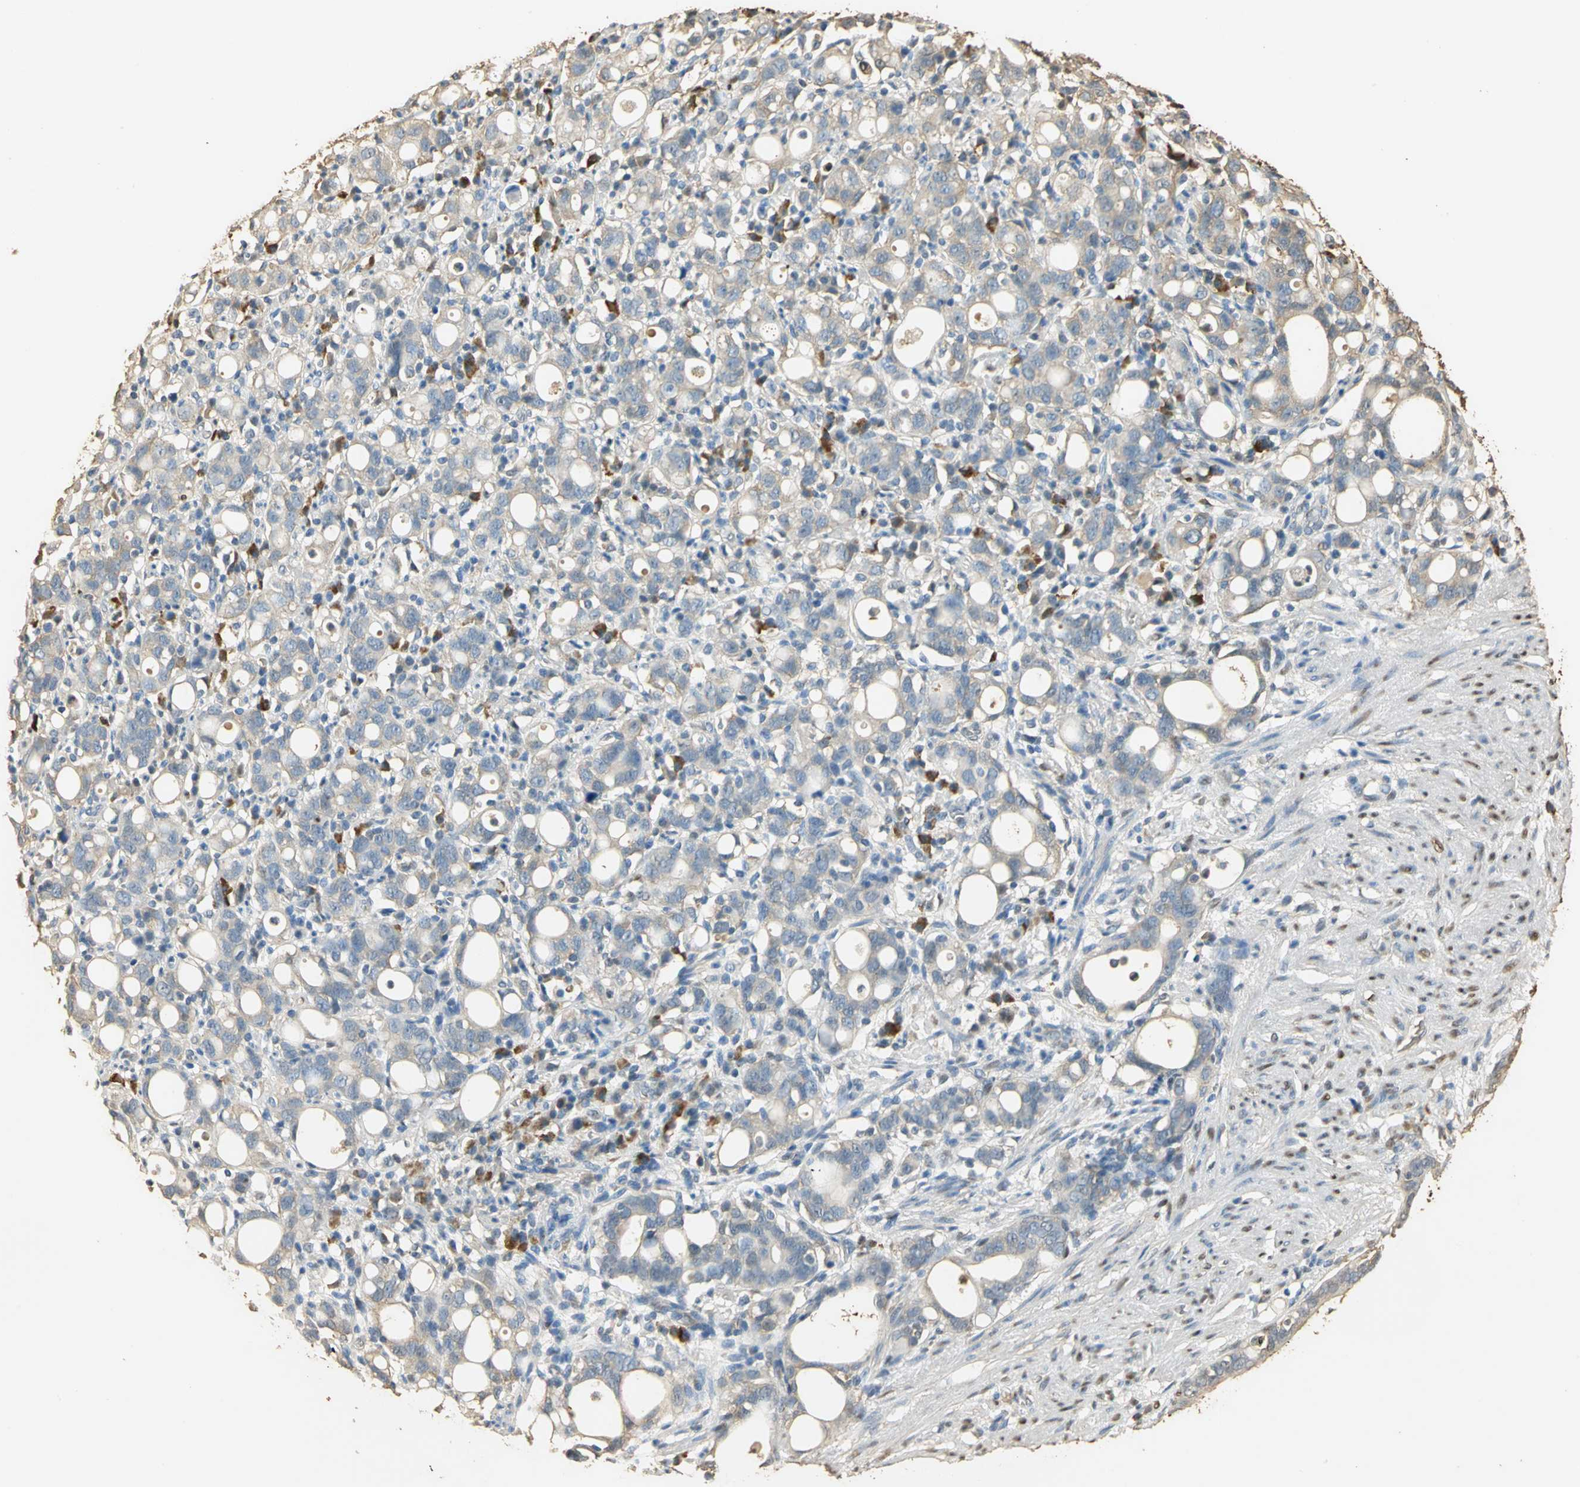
{"staining": {"intensity": "weak", "quantity": "25%-75%", "location": "cytoplasmic/membranous"}, "tissue": "stomach cancer", "cell_type": "Tumor cells", "image_type": "cancer", "snomed": [{"axis": "morphology", "description": "Adenocarcinoma, NOS"}, {"axis": "topography", "description": "Stomach"}], "caption": "Immunohistochemistry photomicrograph of stomach adenocarcinoma stained for a protein (brown), which shows low levels of weak cytoplasmic/membranous expression in approximately 25%-75% of tumor cells.", "gene": "GAPDH", "patient": {"sex": "female", "age": 75}}